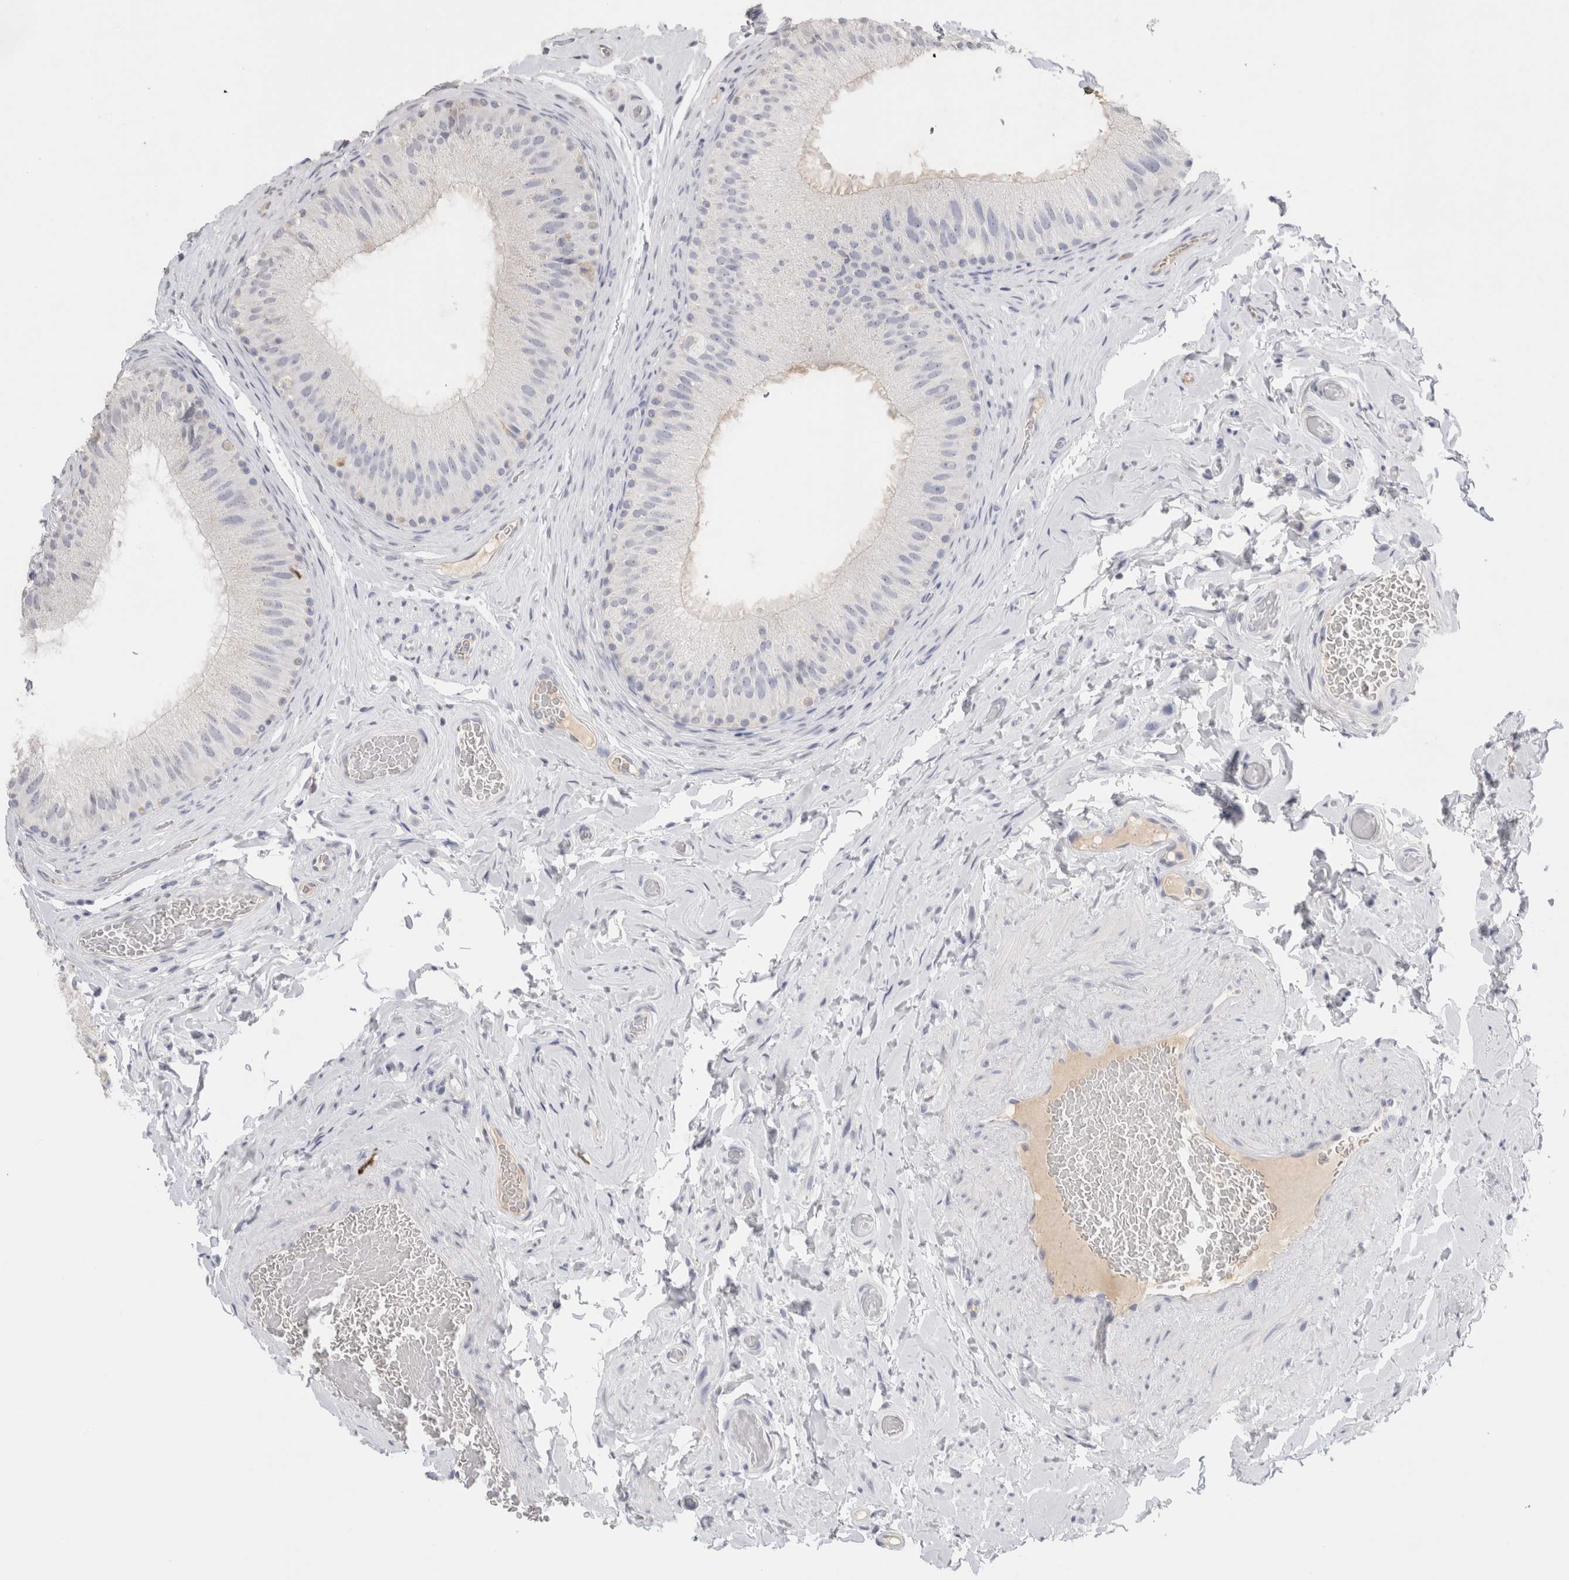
{"staining": {"intensity": "negative", "quantity": "none", "location": "none"}, "tissue": "epididymis", "cell_type": "Glandular cells", "image_type": "normal", "snomed": [{"axis": "morphology", "description": "Normal tissue, NOS"}, {"axis": "topography", "description": "Vascular tissue"}, {"axis": "topography", "description": "Epididymis"}], "caption": "Immunohistochemistry (IHC) of normal epididymis reveals no staining in glandular cells.", "gene": "LAMP3", "patient": {"sex": "male", "age": 49}}